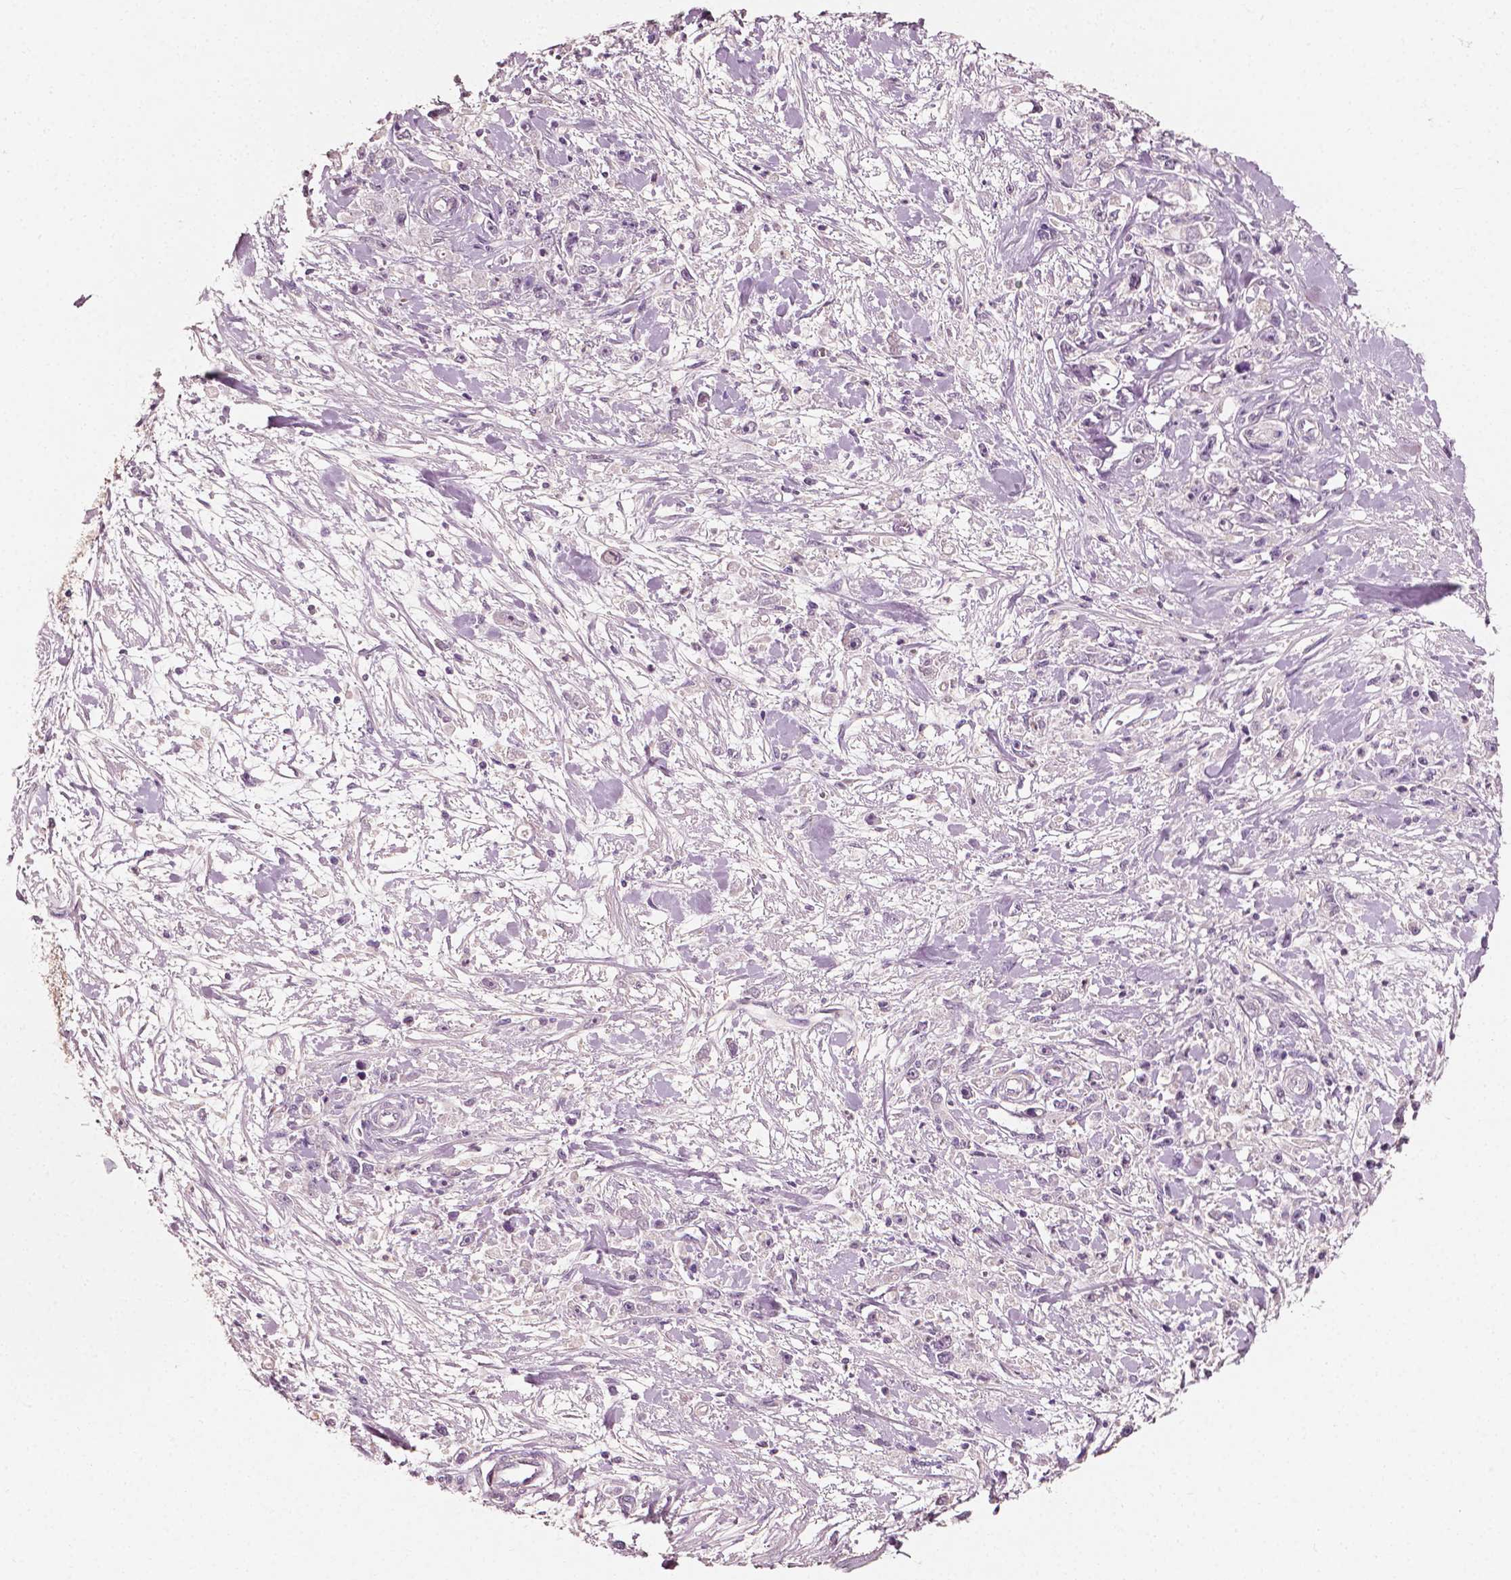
{"staining": {"intensity": "negative", "quantity": "none", "location": "none"}, "tissue": "stomach cancer", "cell_type": "Tumor cells", "image_type": "cancer", "snomed": [{"axis": "morphology", "description": "Adenocarcinoma, NOS"}, {"axis": "topography", "description": "Stomach"}], "caption": "Immunohistochemistry (IHC) micrograph of neoplastic tissue: human adenocarcinoma (stomach) stained with DAB demonstrates no significant protein staining in tumor cells. The staining was performed using DAB to visualize the protein expression in brown, while the nuclei were stained in blue with hematoxylin (Magnification: 20x).", "gene": "PLA2R1", "patient": {"sex": "female", "age": 59}}